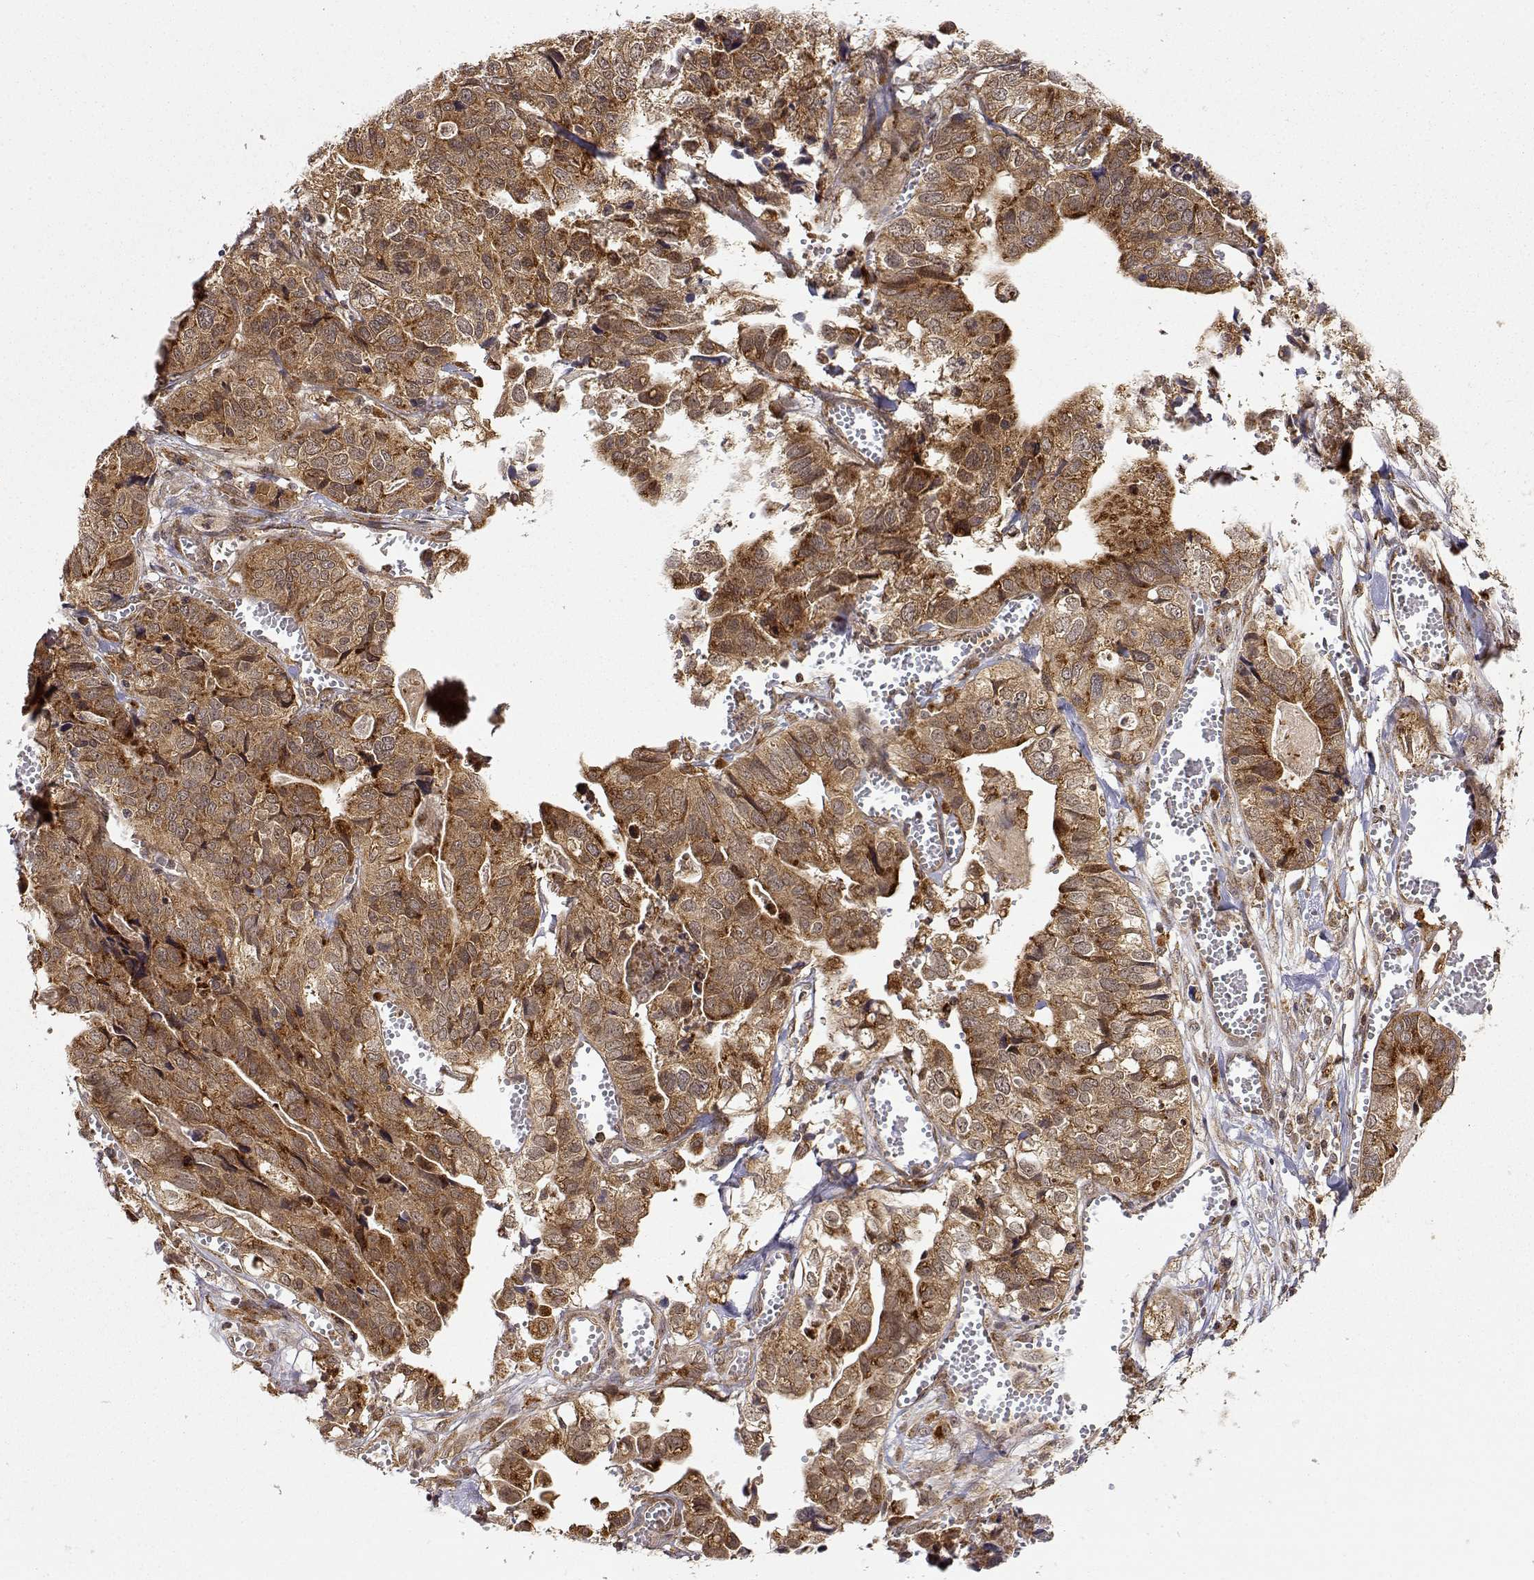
{"staining": {"intensity": "moderate", "quantity": ">75%", "location": "cytoplasmic/membranous"}, "tissue": "stomach cancer", "cell_type": "Tumor cells", "image_type": "cancer", "snomed": [{"axis": "morphology", "description": "Adenocarcinoma, NOS"}, {"axis": "topography", "description": "Stomach, upper"}], "caption": "Stomach cancer (adenocarcinoma) stained with a brown dye reveals moderate cytoplasmic/membranous positive staining in approximately >75% of tumor cells.", "gene": "RNF13", "patient": {"sex": "female", "age": 67}}